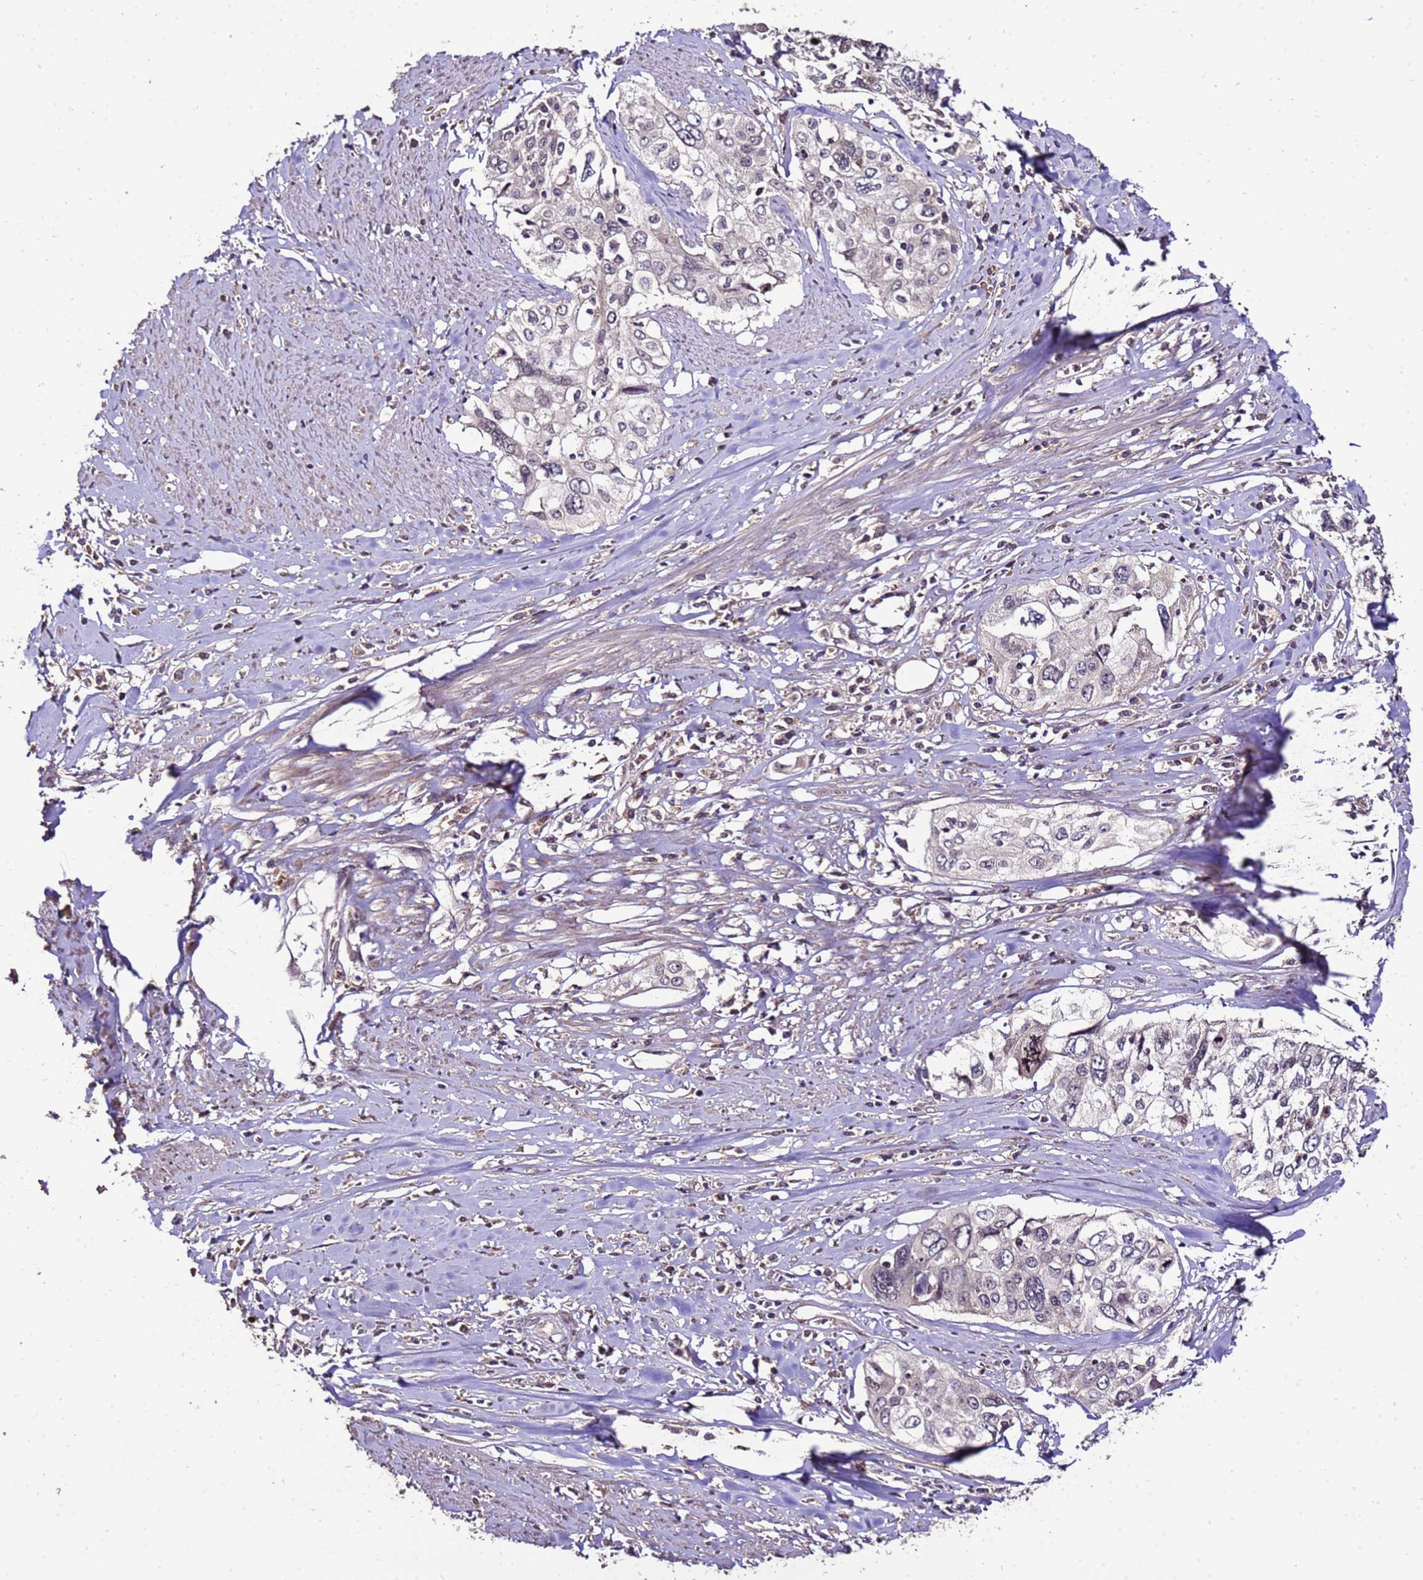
{"staining": {"intensity": "negative", "quantity": "none", "location": "none"}, "tissue": "cervical cancer", "cell_type": "Tumor cells", "image_type": "cancer", "snomed": [{"axis": "morphology", "description": "Squamous cell carcinoma, NOS"}, {"axis": "topography", "description": "Cervix"}], "caption": "This is a micrograph of IHC staining of cervical squamous cell carcinoma, which shows no positivity in tumor cells.", "gene": "ZNF329", "patient": {"sex": "female", "age": 31}}